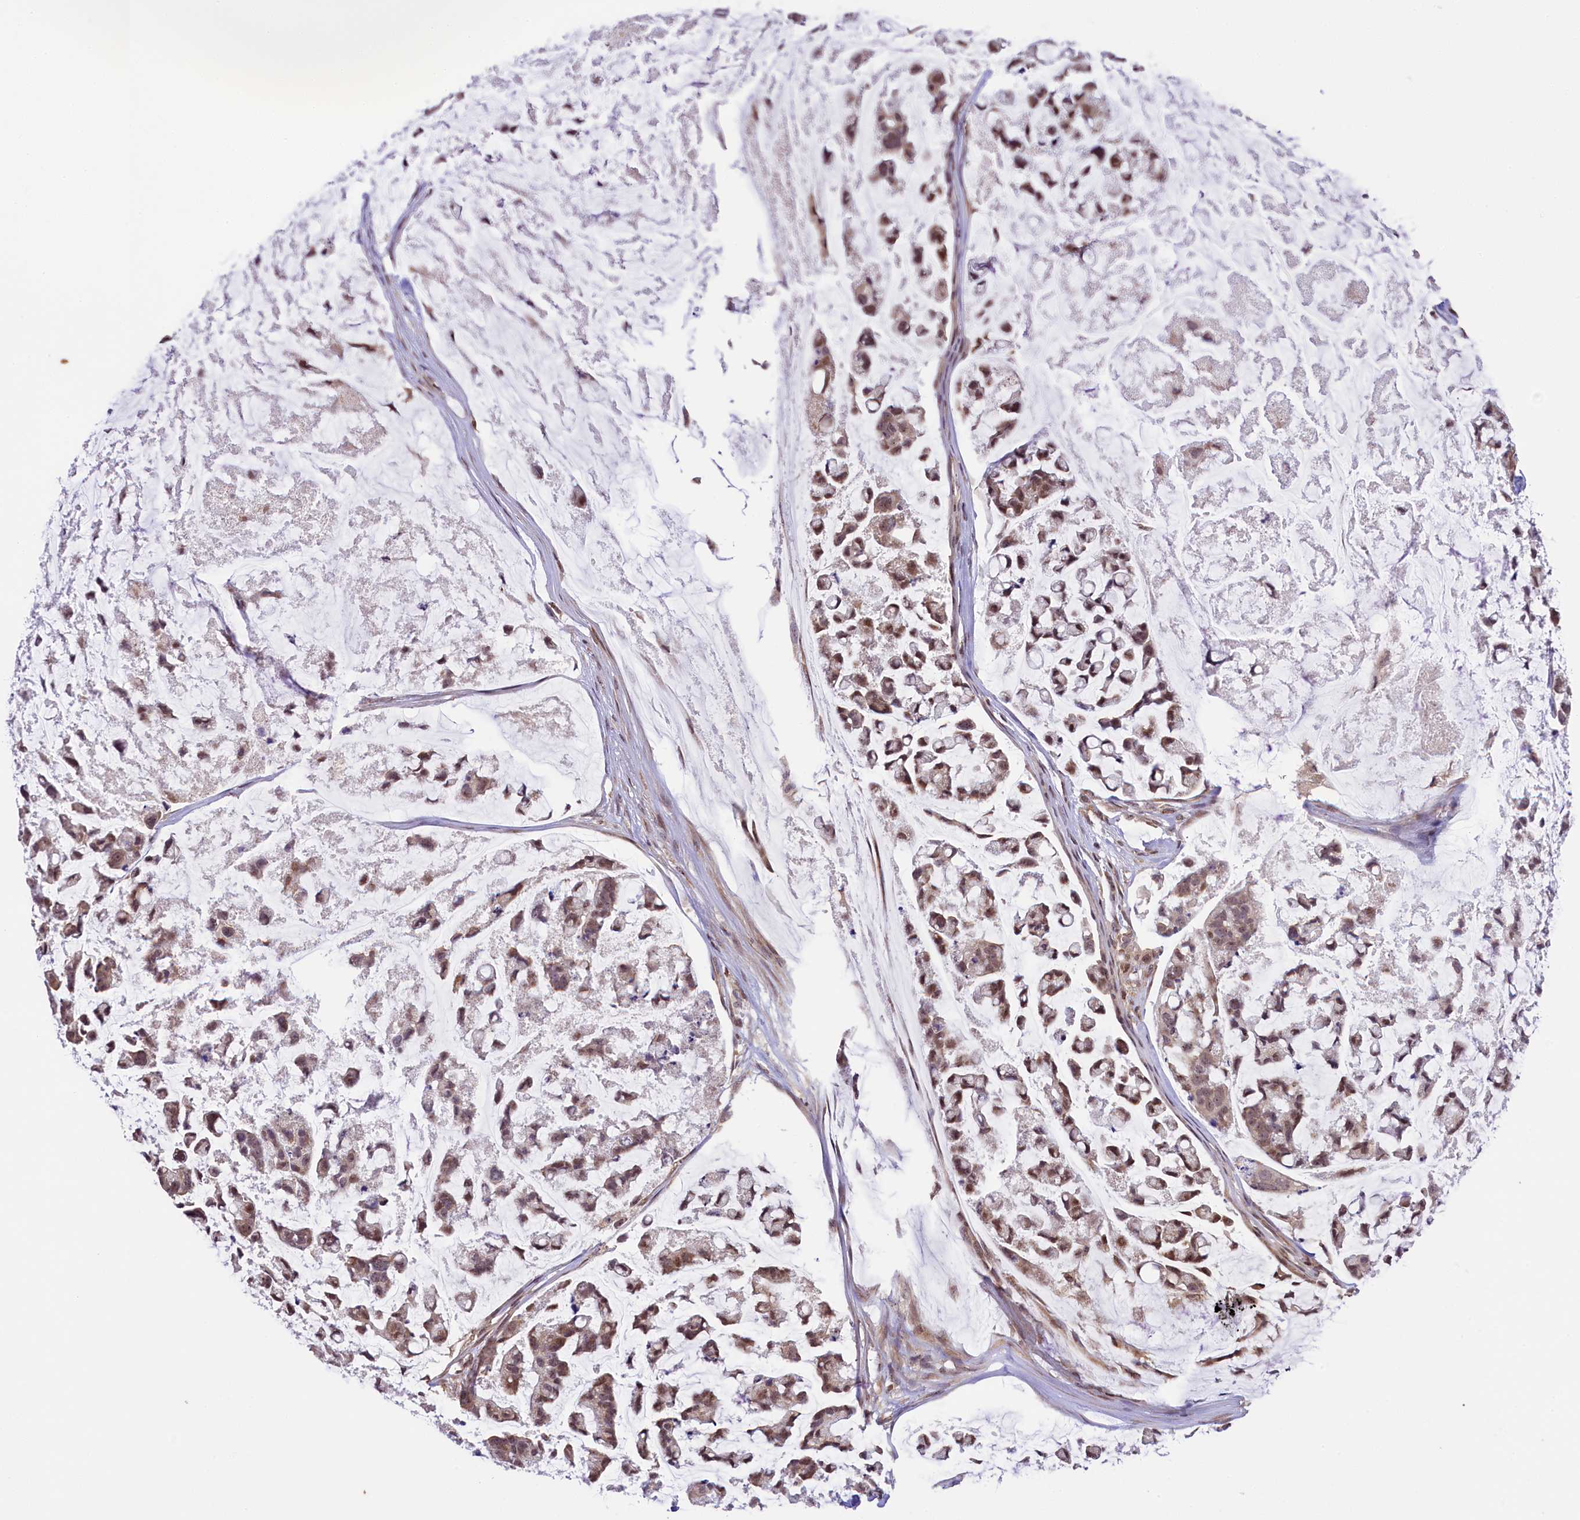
{"staining": {"intensity": "weak", "quantity": ">75%", "location": "nuclear"}, "tissue": "stomach cancer", "cell_type": "Tumor cells", "image_type": "cancer", "snomed": [{"axis": "morphology", "description": "Adenocarcinoma, NOS"}, {"axis": "topography", "description": "Stomach, lower"}], "caption": "DAB immunohistochemical staining of human stomach cancer (adenocarcinoma) shows weak nuclear protein staining in approximately >75% of tumor cells.", "gene": "RBBP8", "patient": {"sex": "male", "age": 67}}